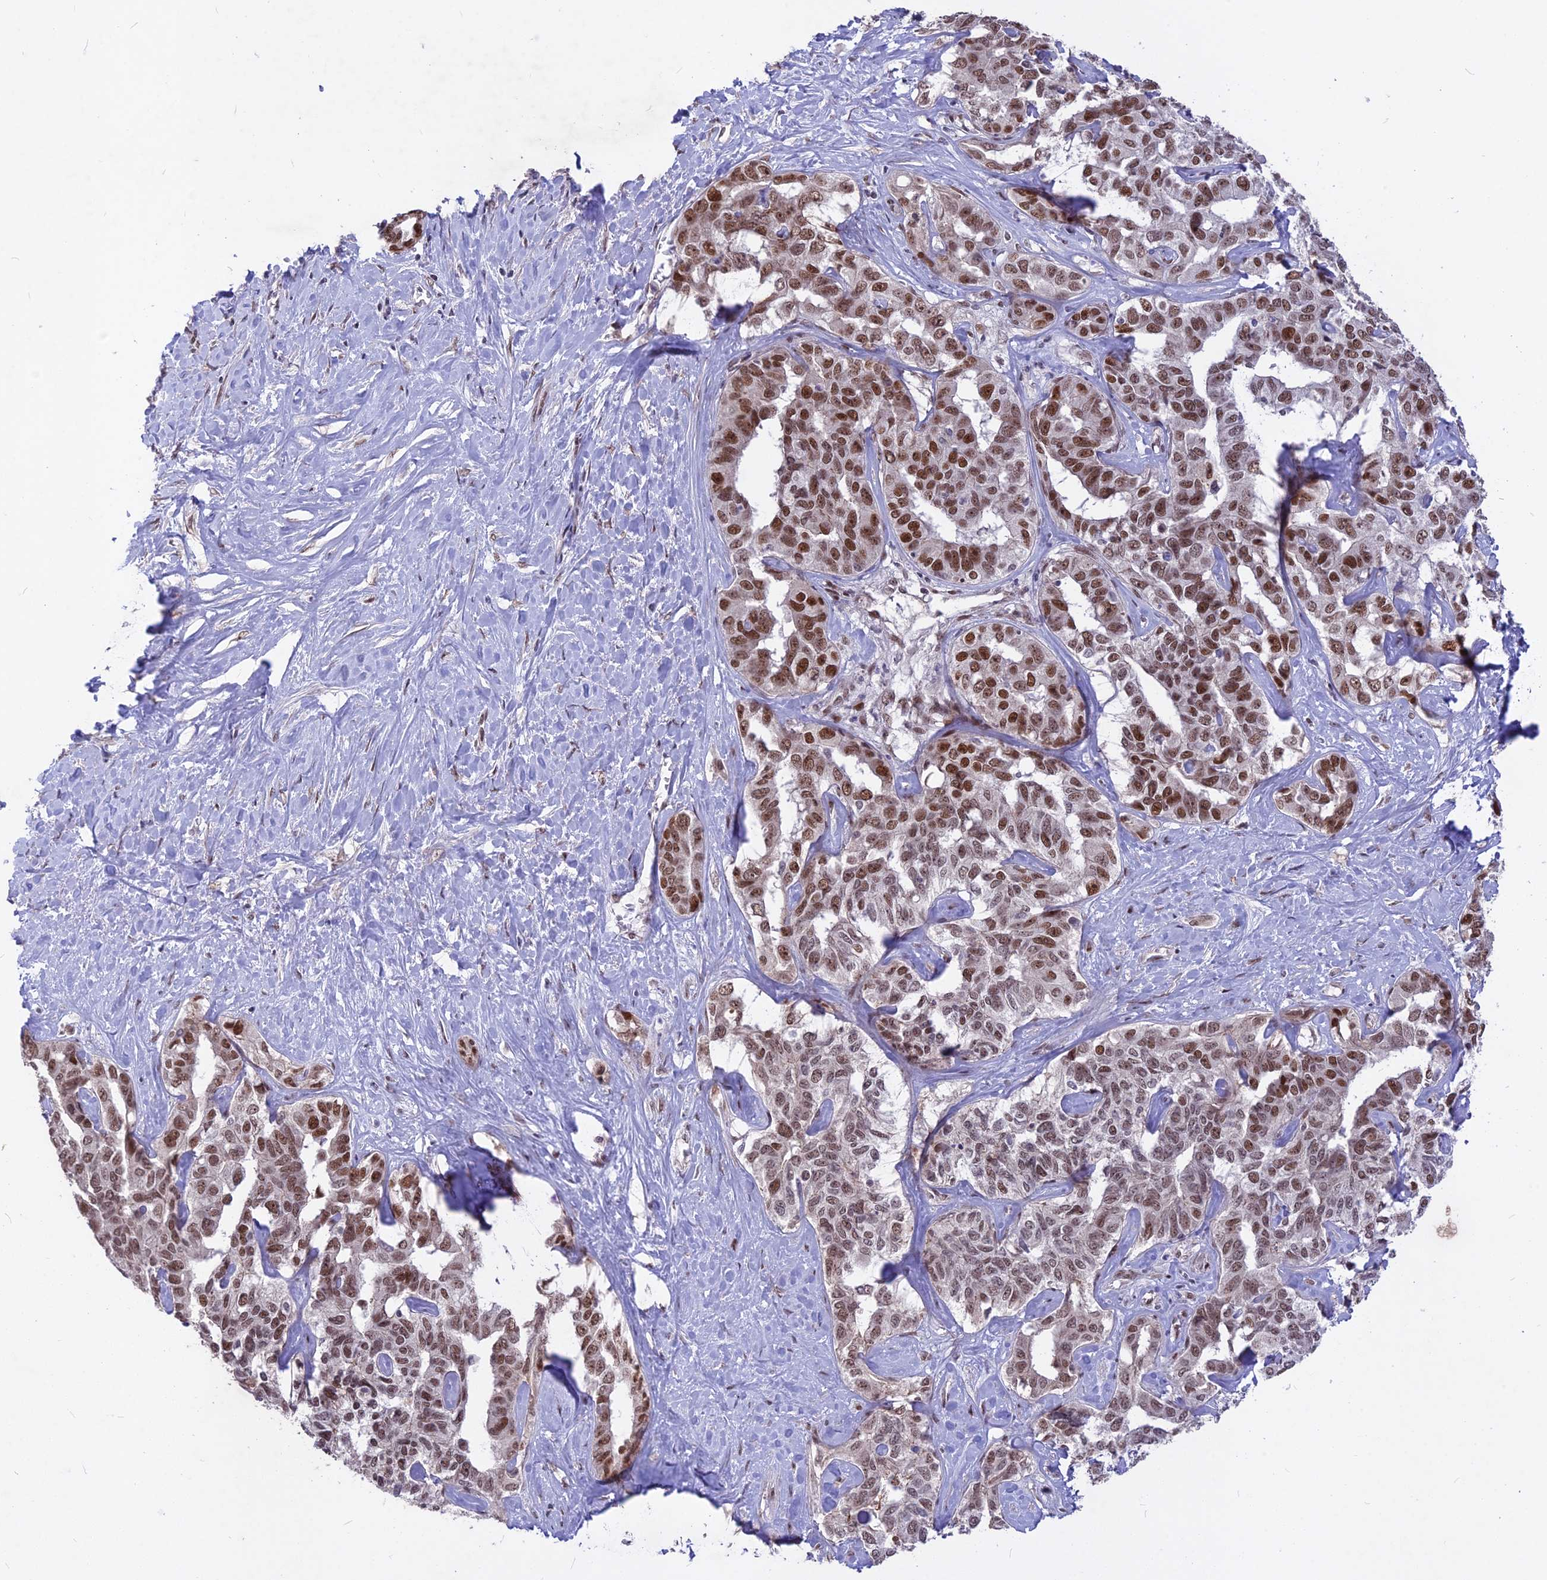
{"staining": {"intensity": "moderate", "quantity": "25%-75%", "location": "nuclear"}, "tissue": "liver cancer", "cell_type": "Tumor cells", "image_type": "cancer", "snomed": [{"axis": "morphology", "description": "Cholangiocarcinoma"}, {"axis": "topography", "description": "Liver"}], "caption": "Immunohistochemistry (IHC) of human cholangiocarcinoma (liver) reveals medium levels of moderate nuclear staining in about 25%-75% of tumor cells.", "gene": "DIS3", "patient": {"sex": "male", "age": 59}}